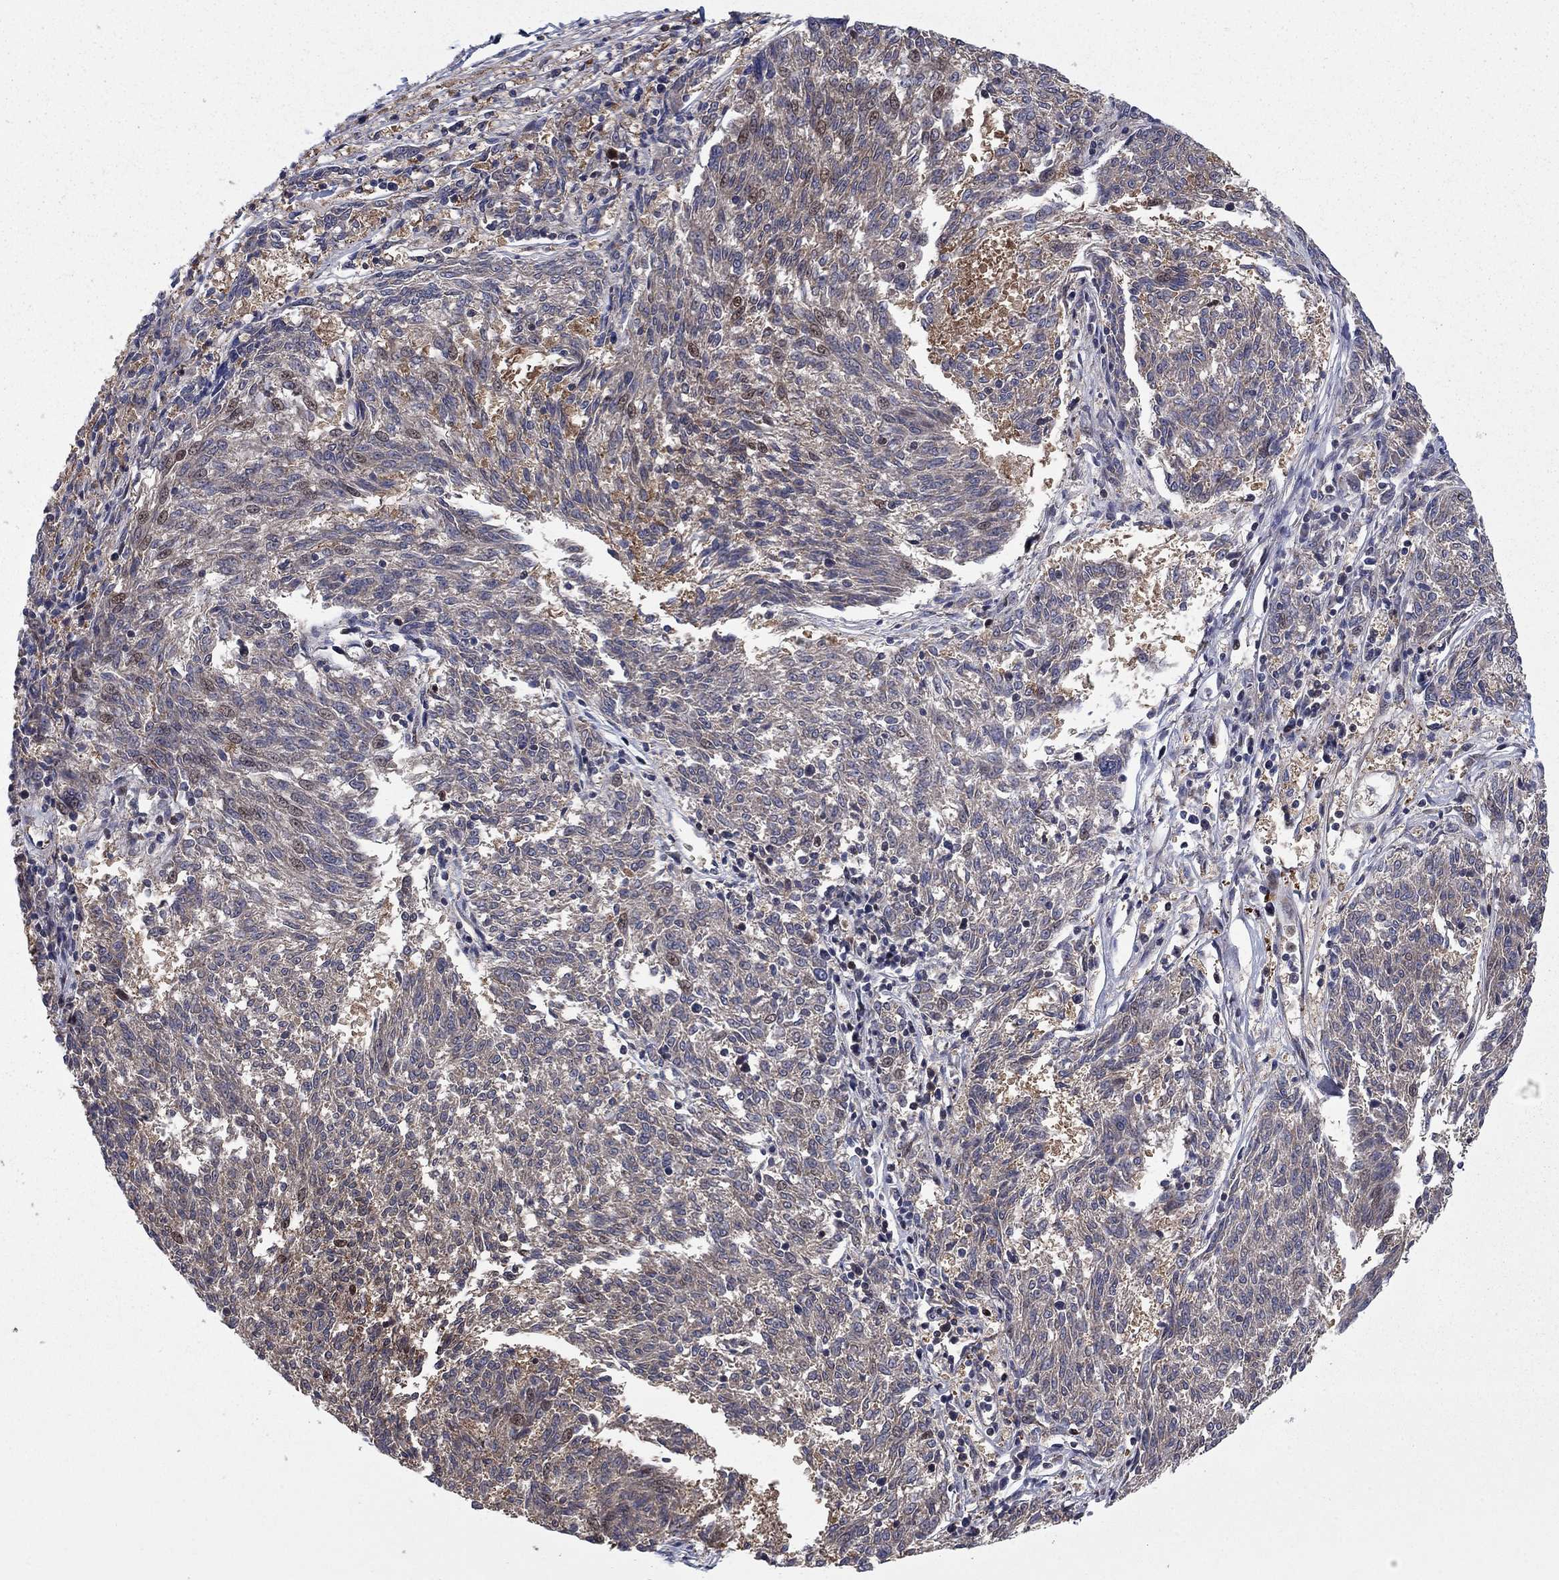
{"staining": {"intensity": "negative", "quantity": "none", "location": "none"}, "tissue": "melanoma", "cell_type": "Tumor cells", "image_type": "cancer", "snomed": [{"axis": "morphology", "description": "Malignant melanoma, NOS"}, {"axis": "topography", "description": "Skin"}], "caption": "Photomicrograph shows no protein staining in tumor cells of malignant melanoma tissue. The staining is performed using DAB (3,3'-diaminobenzidine) brown chromogen with nuclei counter-stained in using hematoxylin.", "gene": "HDAC4", "patient": {"sex": "female", "age": 72}}